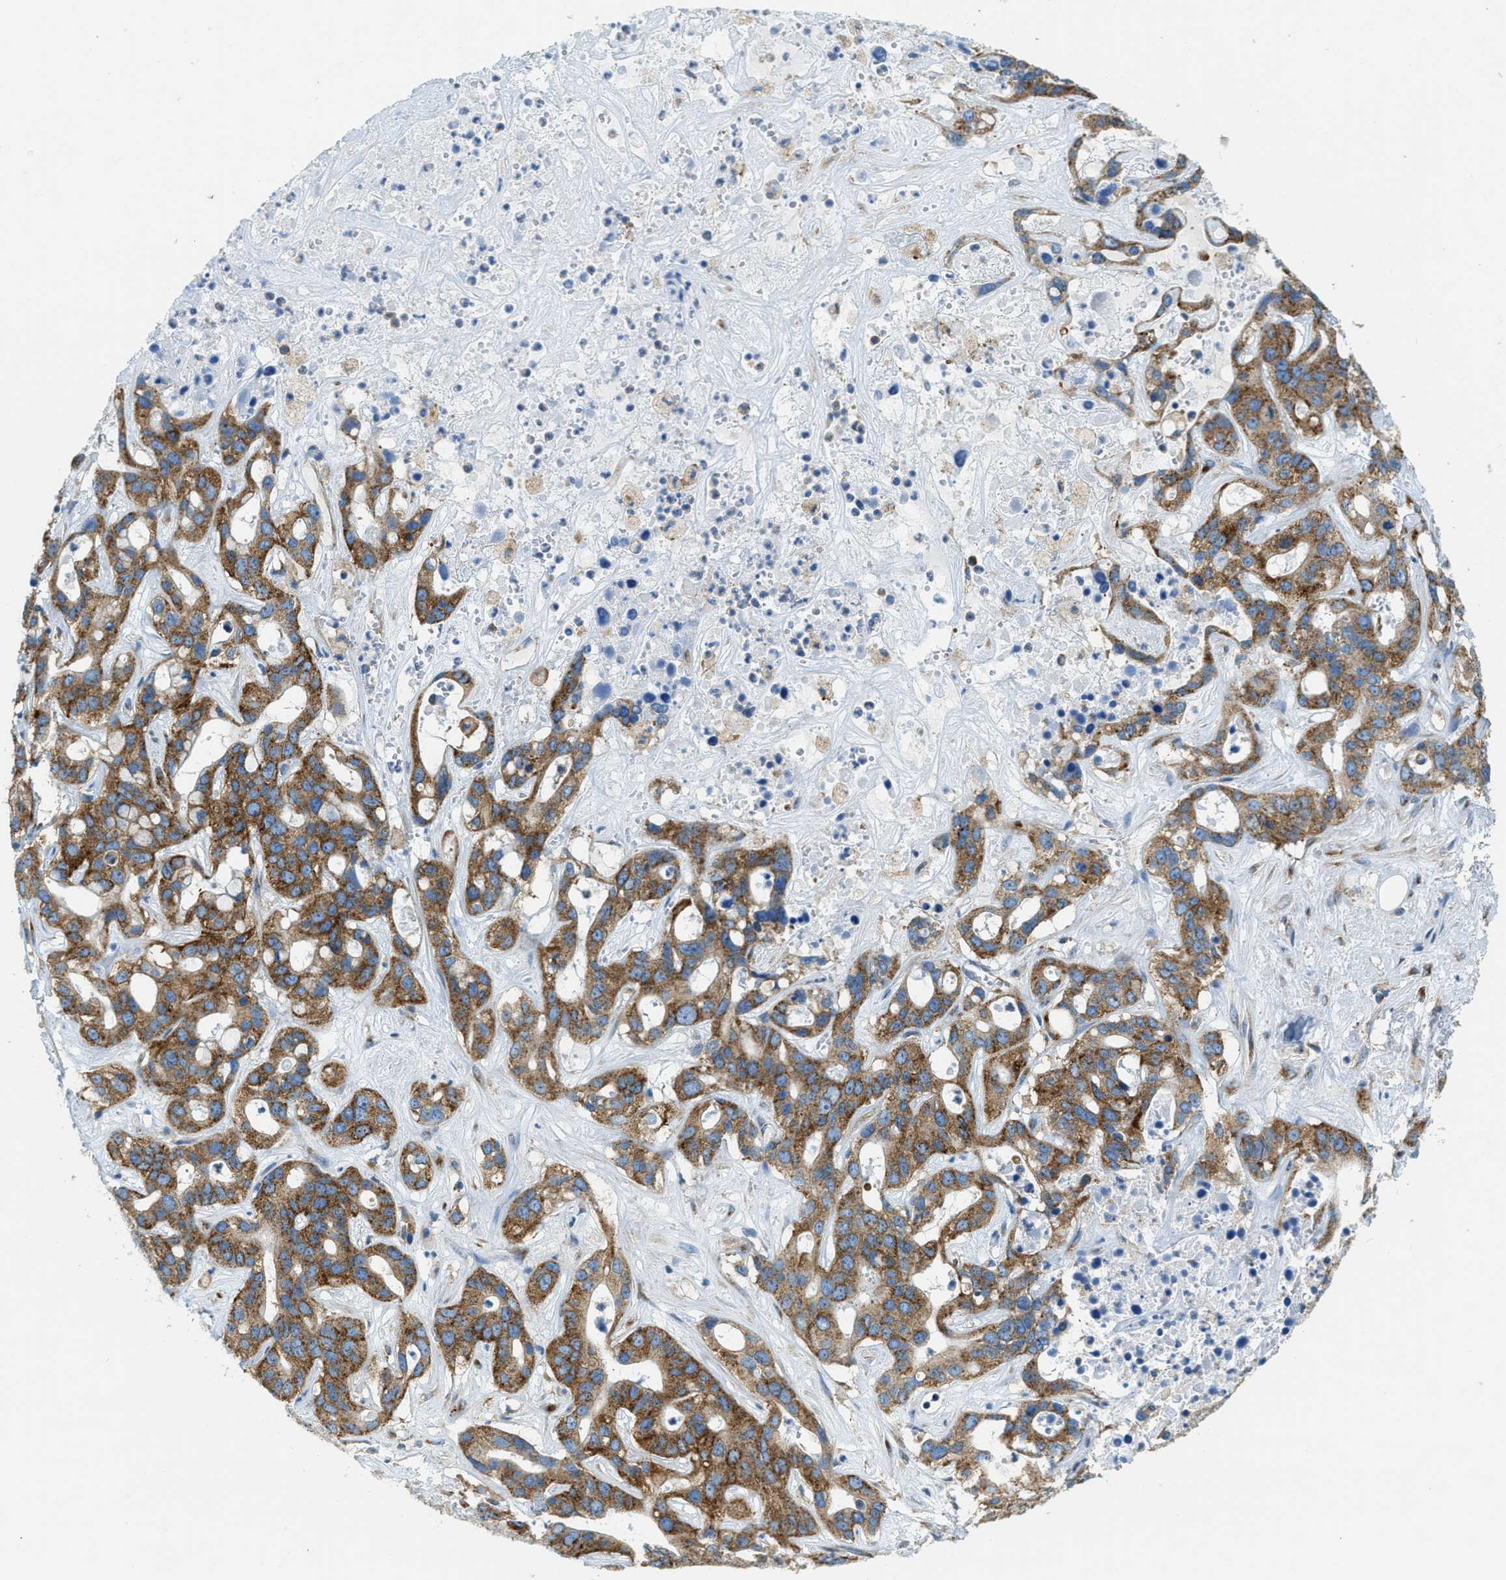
{"staining": {"intensity": "strong", "quantity": ">75%", "location": "cytoplasmic/membranous"}, "tissue": "liver cancer", "cell_type": "Tumor cells", "image_type": "cancer", "snomed": [{"axis": "morphology", "description": "Cholangiocarcinoma"}, {"axis": "topography", "description": "Liver"}], "caption": "Strong cytoplasmic/membranous expression is identified in about >75% of tumor cells in cholangiocarcinoma (liver).", "gene": "AP2B1", "patient": {"sex": "female", "age": 65}}